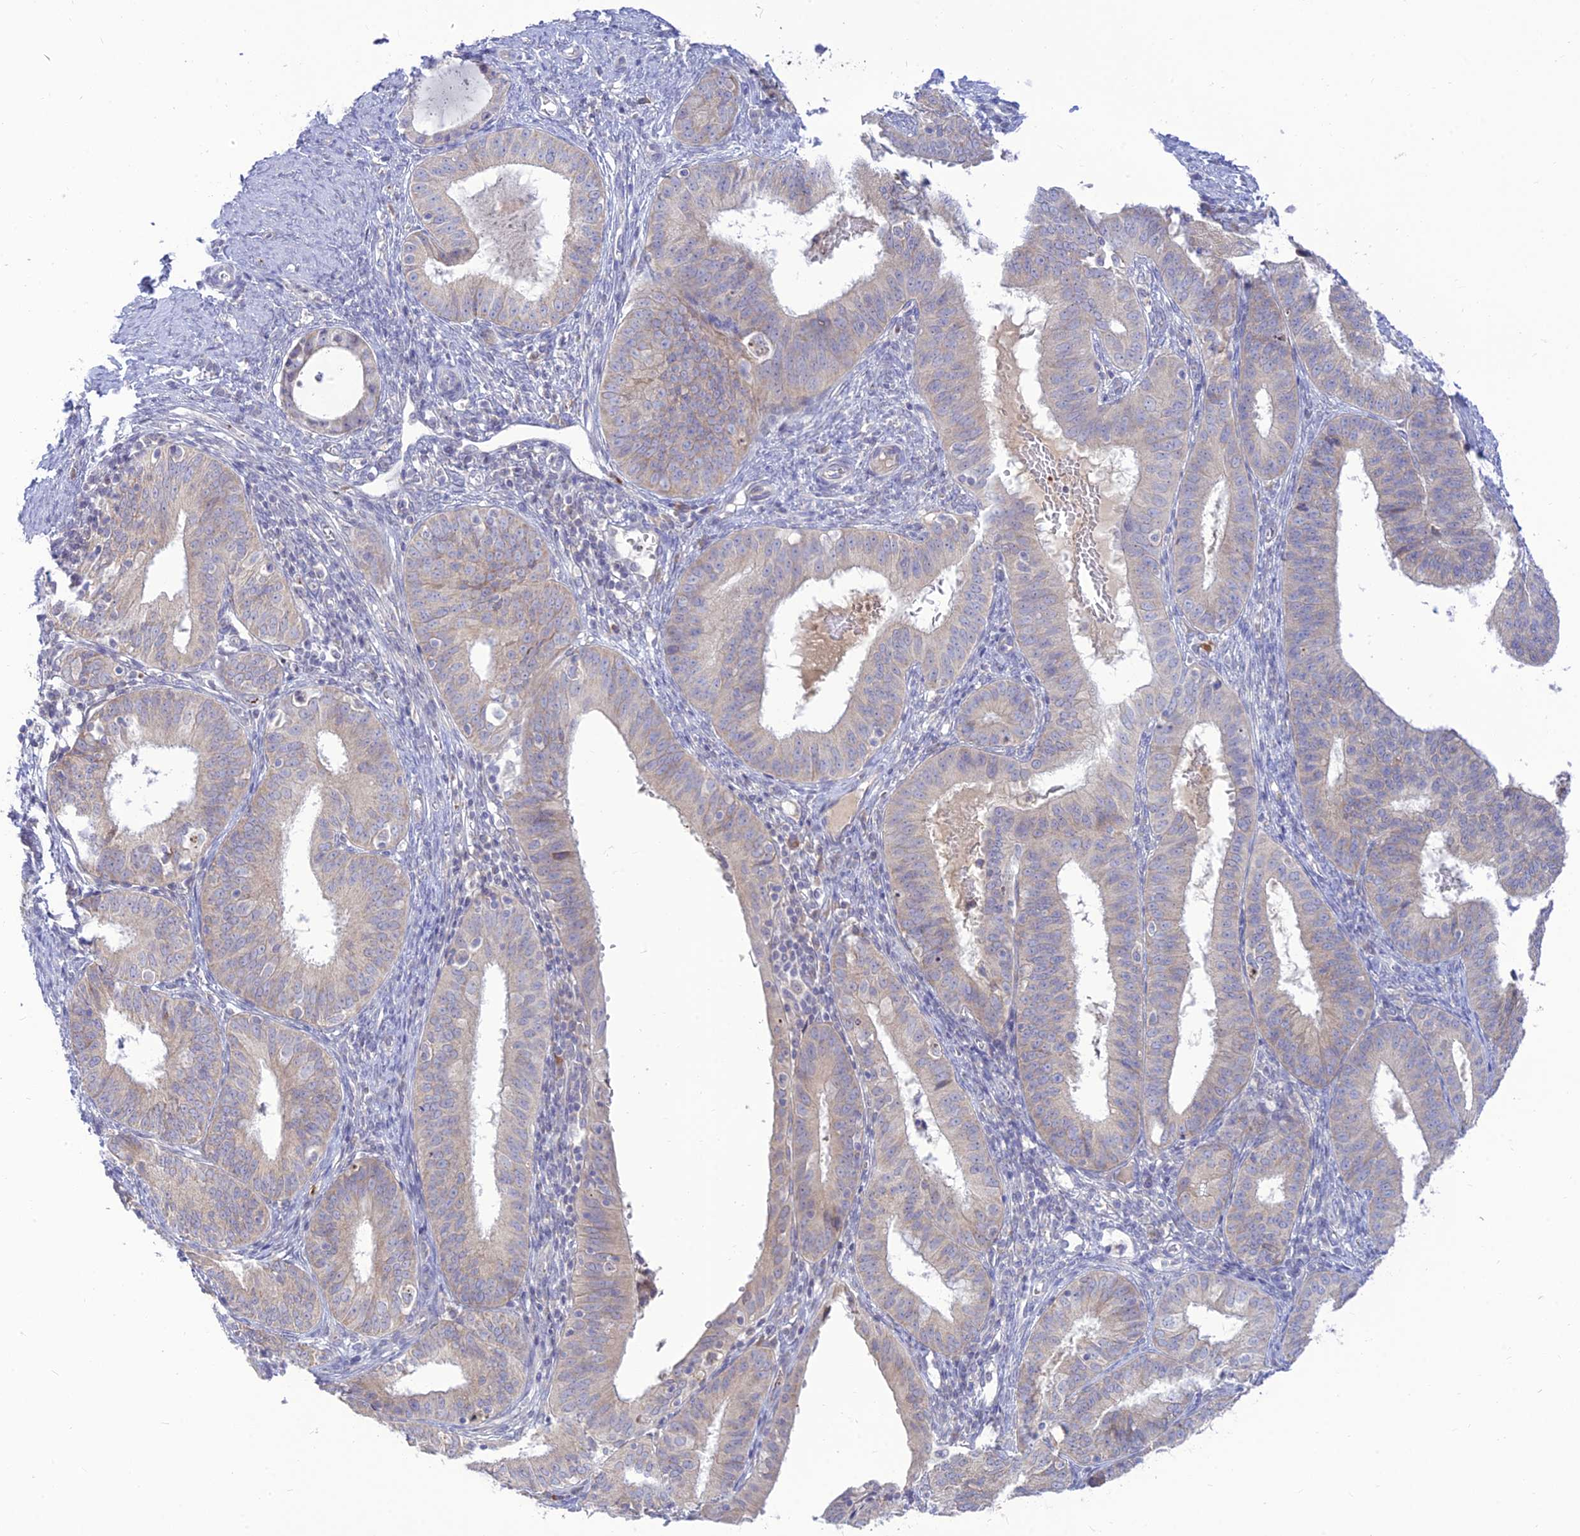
{"staining": {"intensity": "weak", "quantity": "<25%", "location": "cytoplasmic/membranous"}, "tissue": "endometrial cancer", "cell_type": "Tumor cells", "image_type": "cancer", "snomed": [{"axis": "morphology", "description": "Adenocarcinoma, NOS"}, {"axis": "topography", "description": "Endometrium"}], "caption": "This image is of adenocarcinoma (endometrial) stained with IHC to label a protein in brown with the nuclei are counter-stained blue. There is no positivity in tumor cells.", "gene": "TMEM40", "patient": {"sex": "female", "age": 51}}